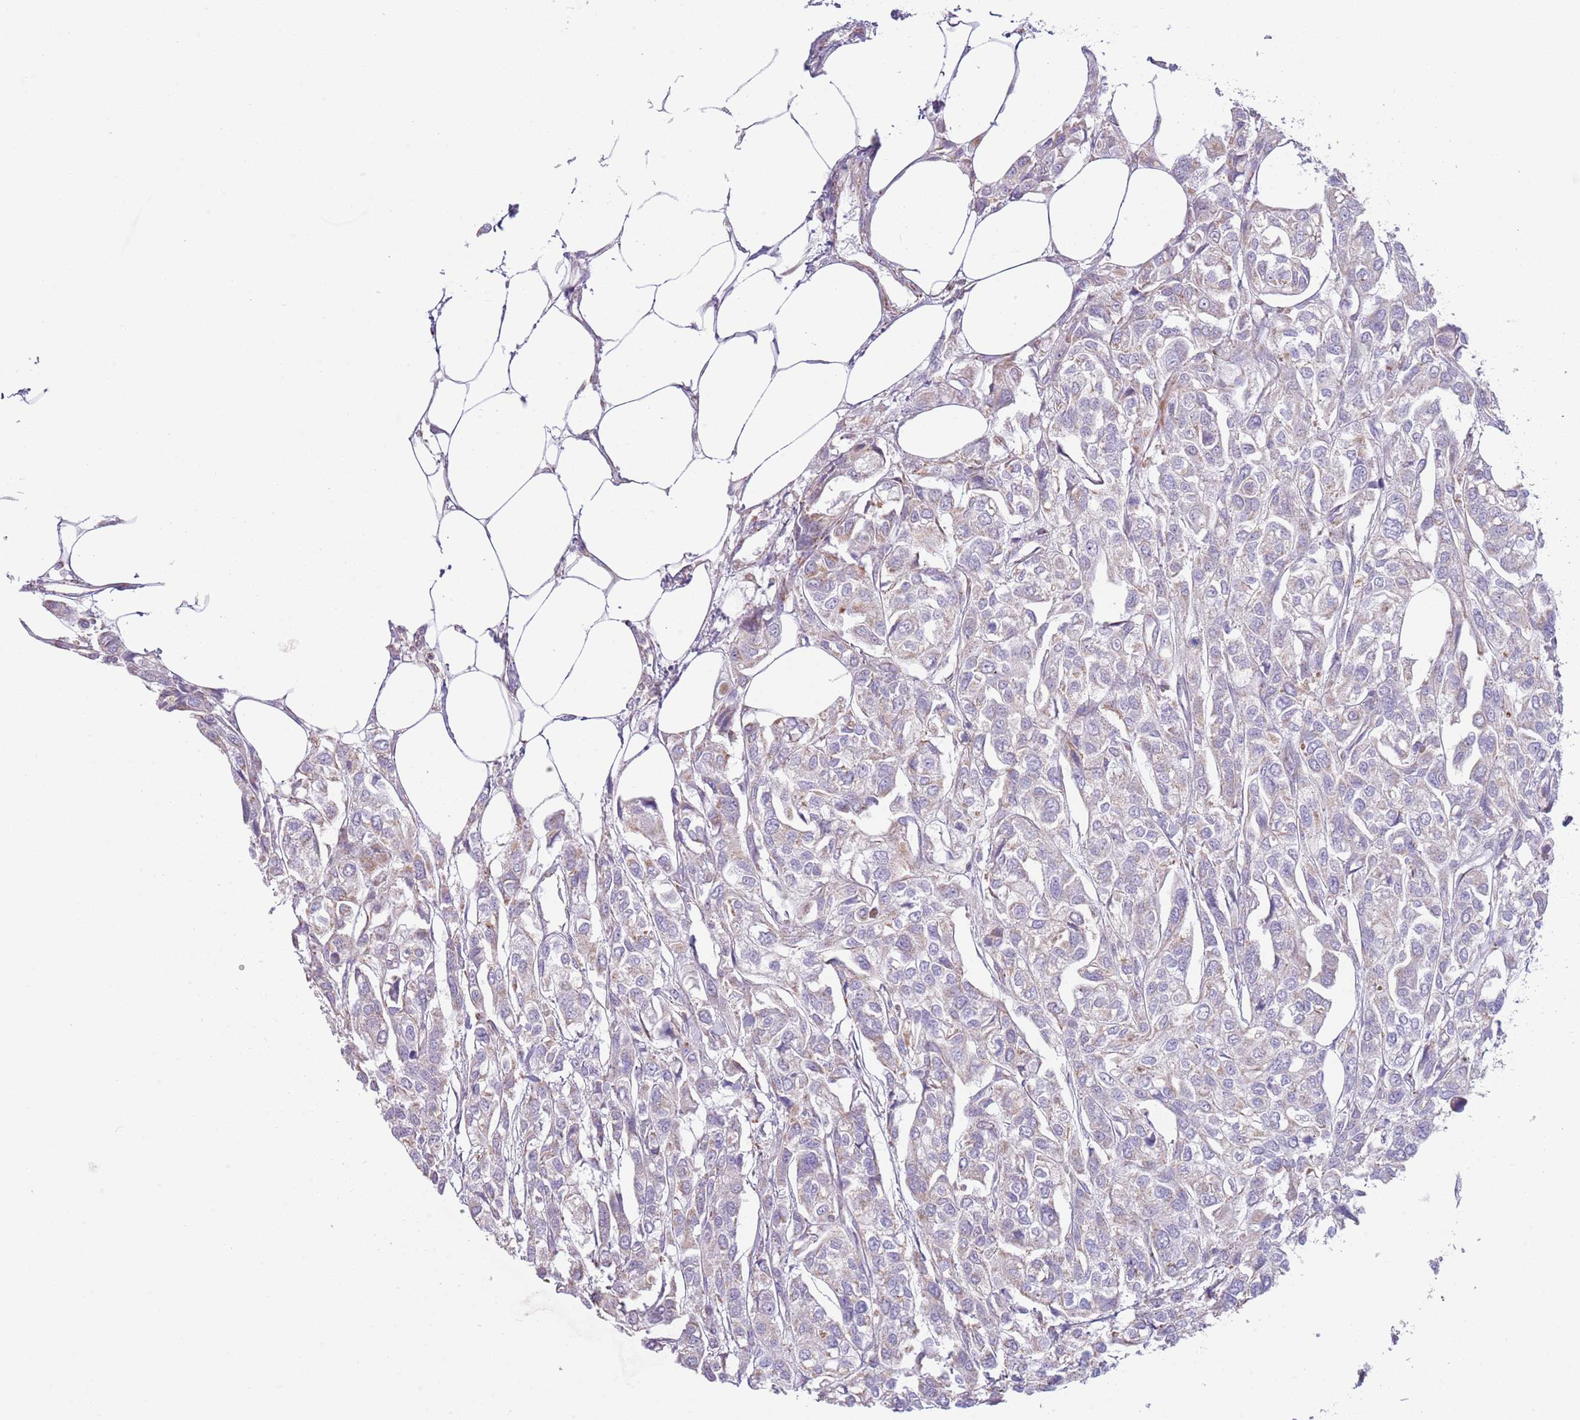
{"staining": {"intensity": "weak", "quantity": "<25%", "location": "cytoplasmic/membranous"}, "tissue": "urothelial cancer", "cell_type": "Tumor cells", "image_type": "cancer", "snomed": [{"axis": "morphology", "description": "Urothelial carcinoma, High grade"}, {"axis": "topography", "description": "Urinary bladder"}], "caption": "IHC histopathology image of neoplastic tissue: urothelial cancer stained with DAB demonstrates no significant protein positivity in tumor cells.", "gene": "LHX6", "patient": {"sex": "male", "age": 67}}